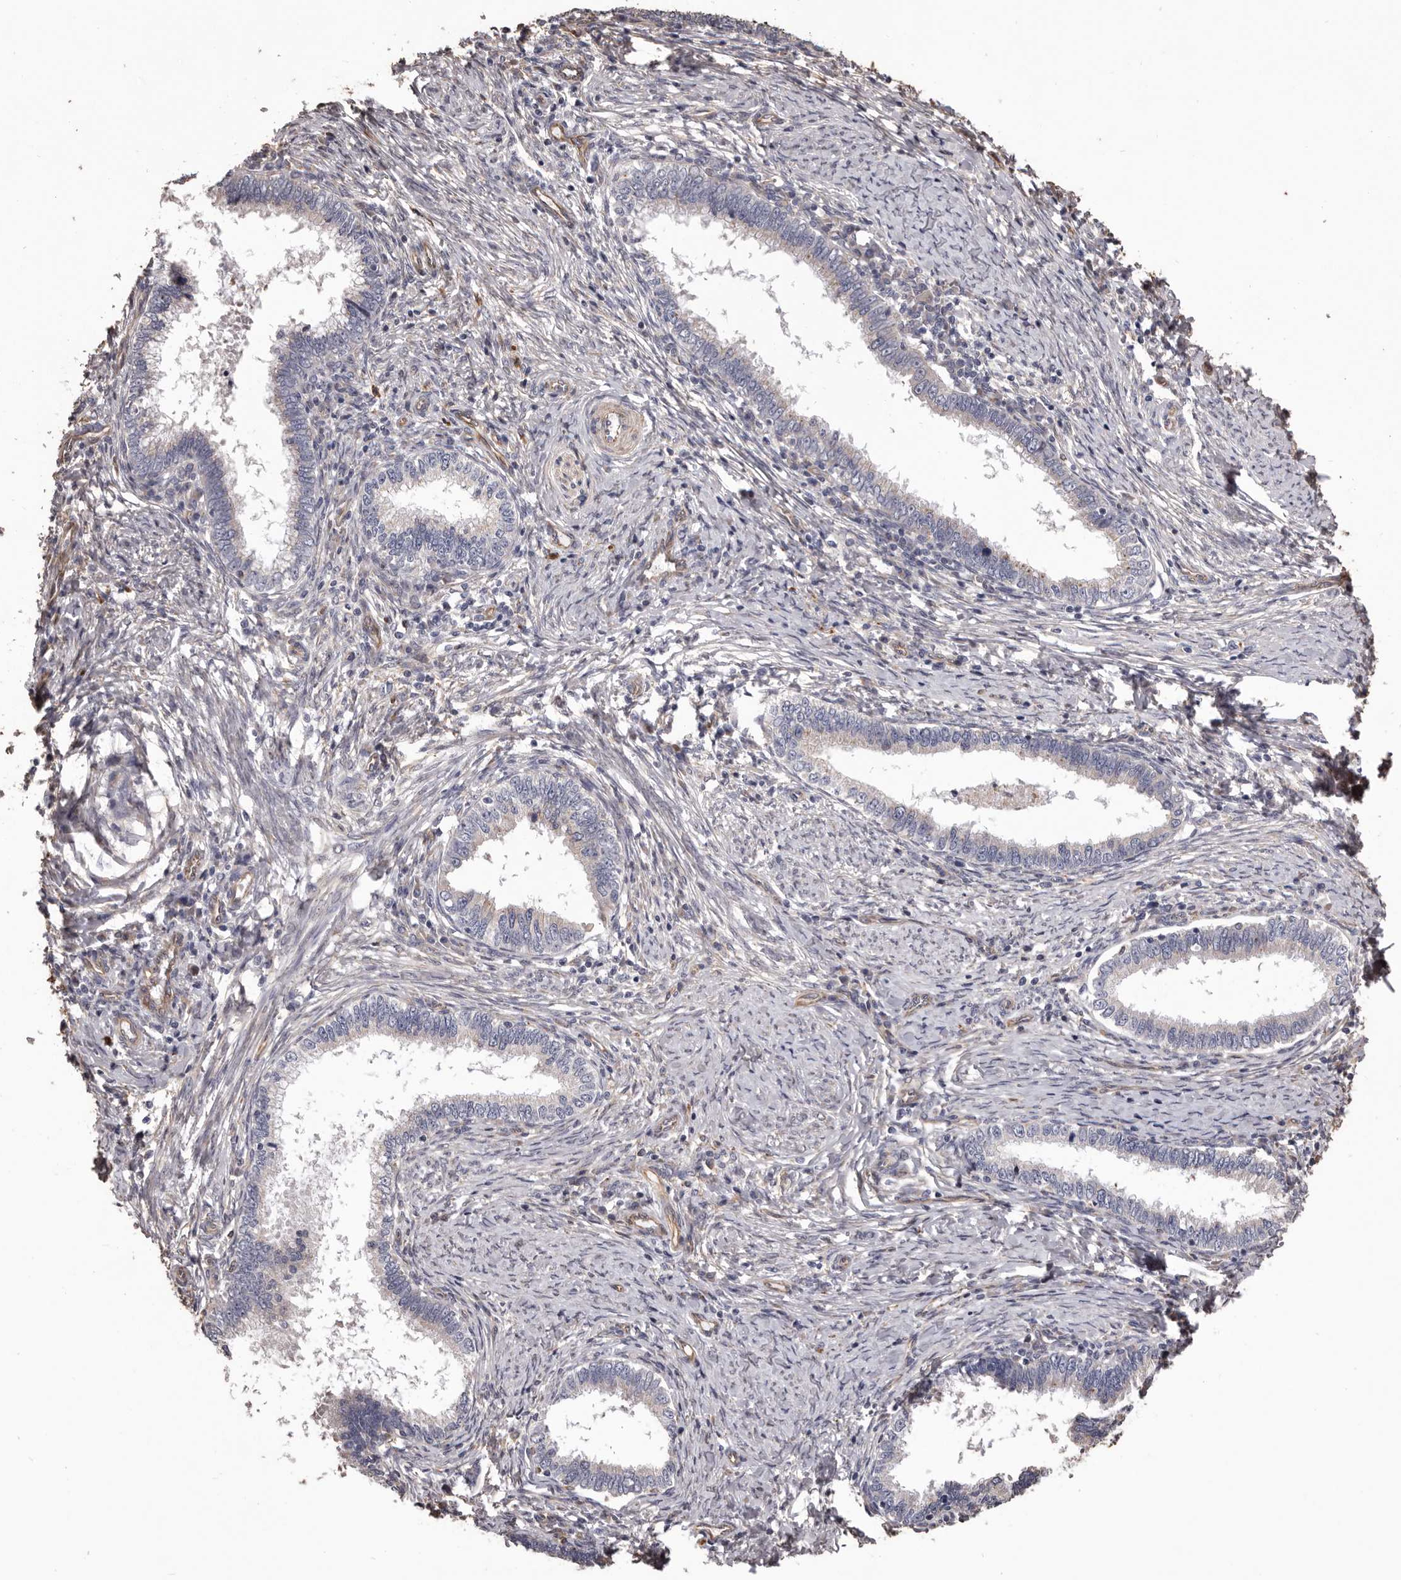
{"staining": {"intensity": "negative", "quantity": "none", "location": "none"}, "tissue": "cervical cancer", "cell_type": "Tumor cells", "image_type": "cancer", "snomed": [{"axis": "morphology", "description": "Adenocarcinoma, NOS"}, {"axis": "topography", "description": "Cervix"}], "caption": "High magnification brightfield microscopy of cervical cancer stained with DAB (brown) and counterstained with hematoxylin (blue): tumor cells show no significant positivity. (Brightfield microscopy of DAB IHC at high magnification).", "gene": "CEP104", "patient": {"sex": "female", "age": 36}}